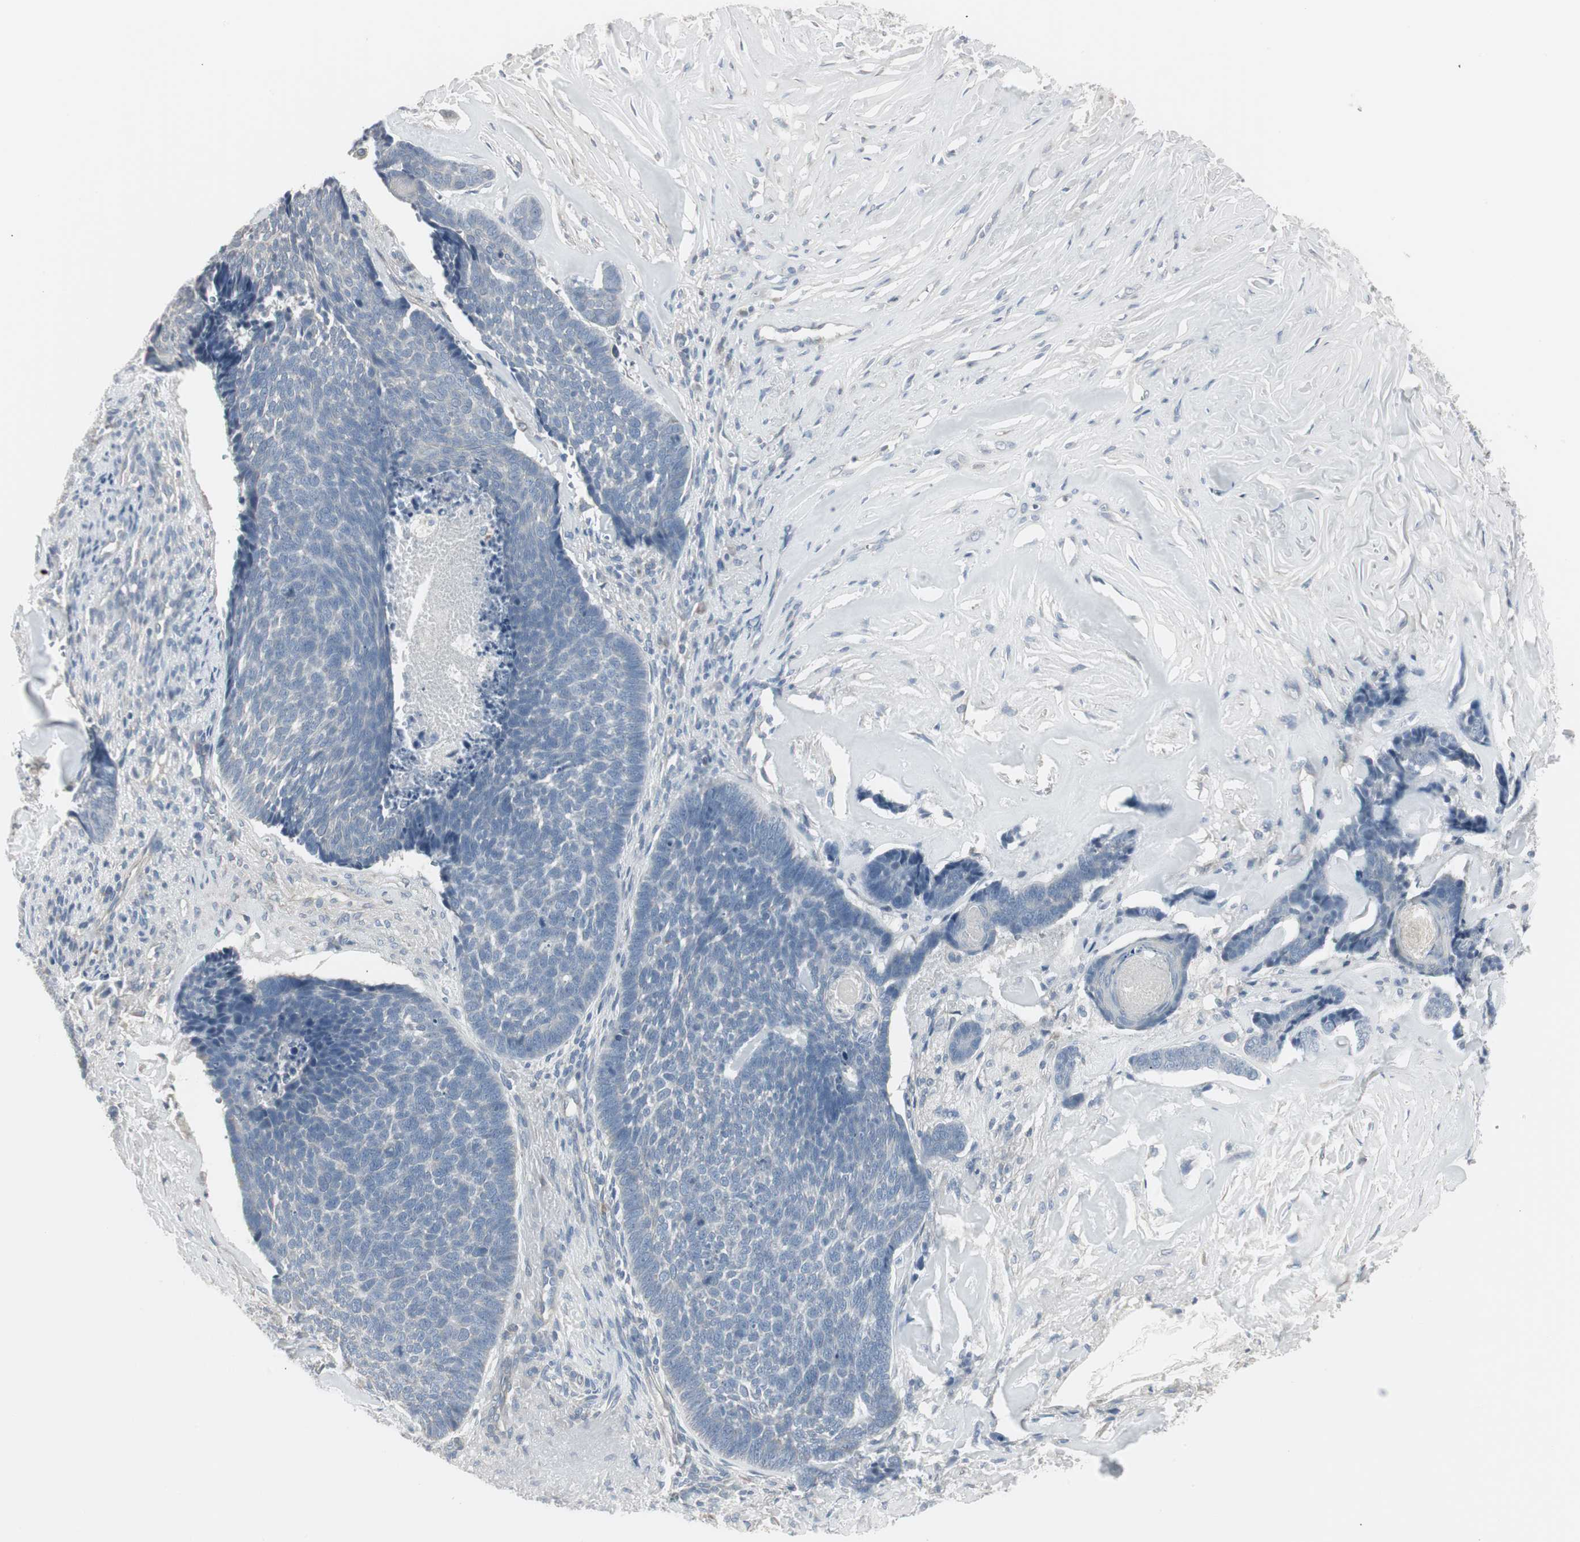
{"staining": {"intensity": "negative", "quantity": "none", "location": "none"}, "tissue": "skin cancer", "cell_type": "Tumor cells", "image_type": "cancer", "snomed": [{"axis": "morphology", "description": "Basal cell carcinoma"}, {"axis": "topography", "description": "Skin"}], "caption": "There is no significant staining in tumor cells of skin cancer (basal cell carcinoma).", "gene": "DMPK", "patient": {"sex": "male", "age": 84}}